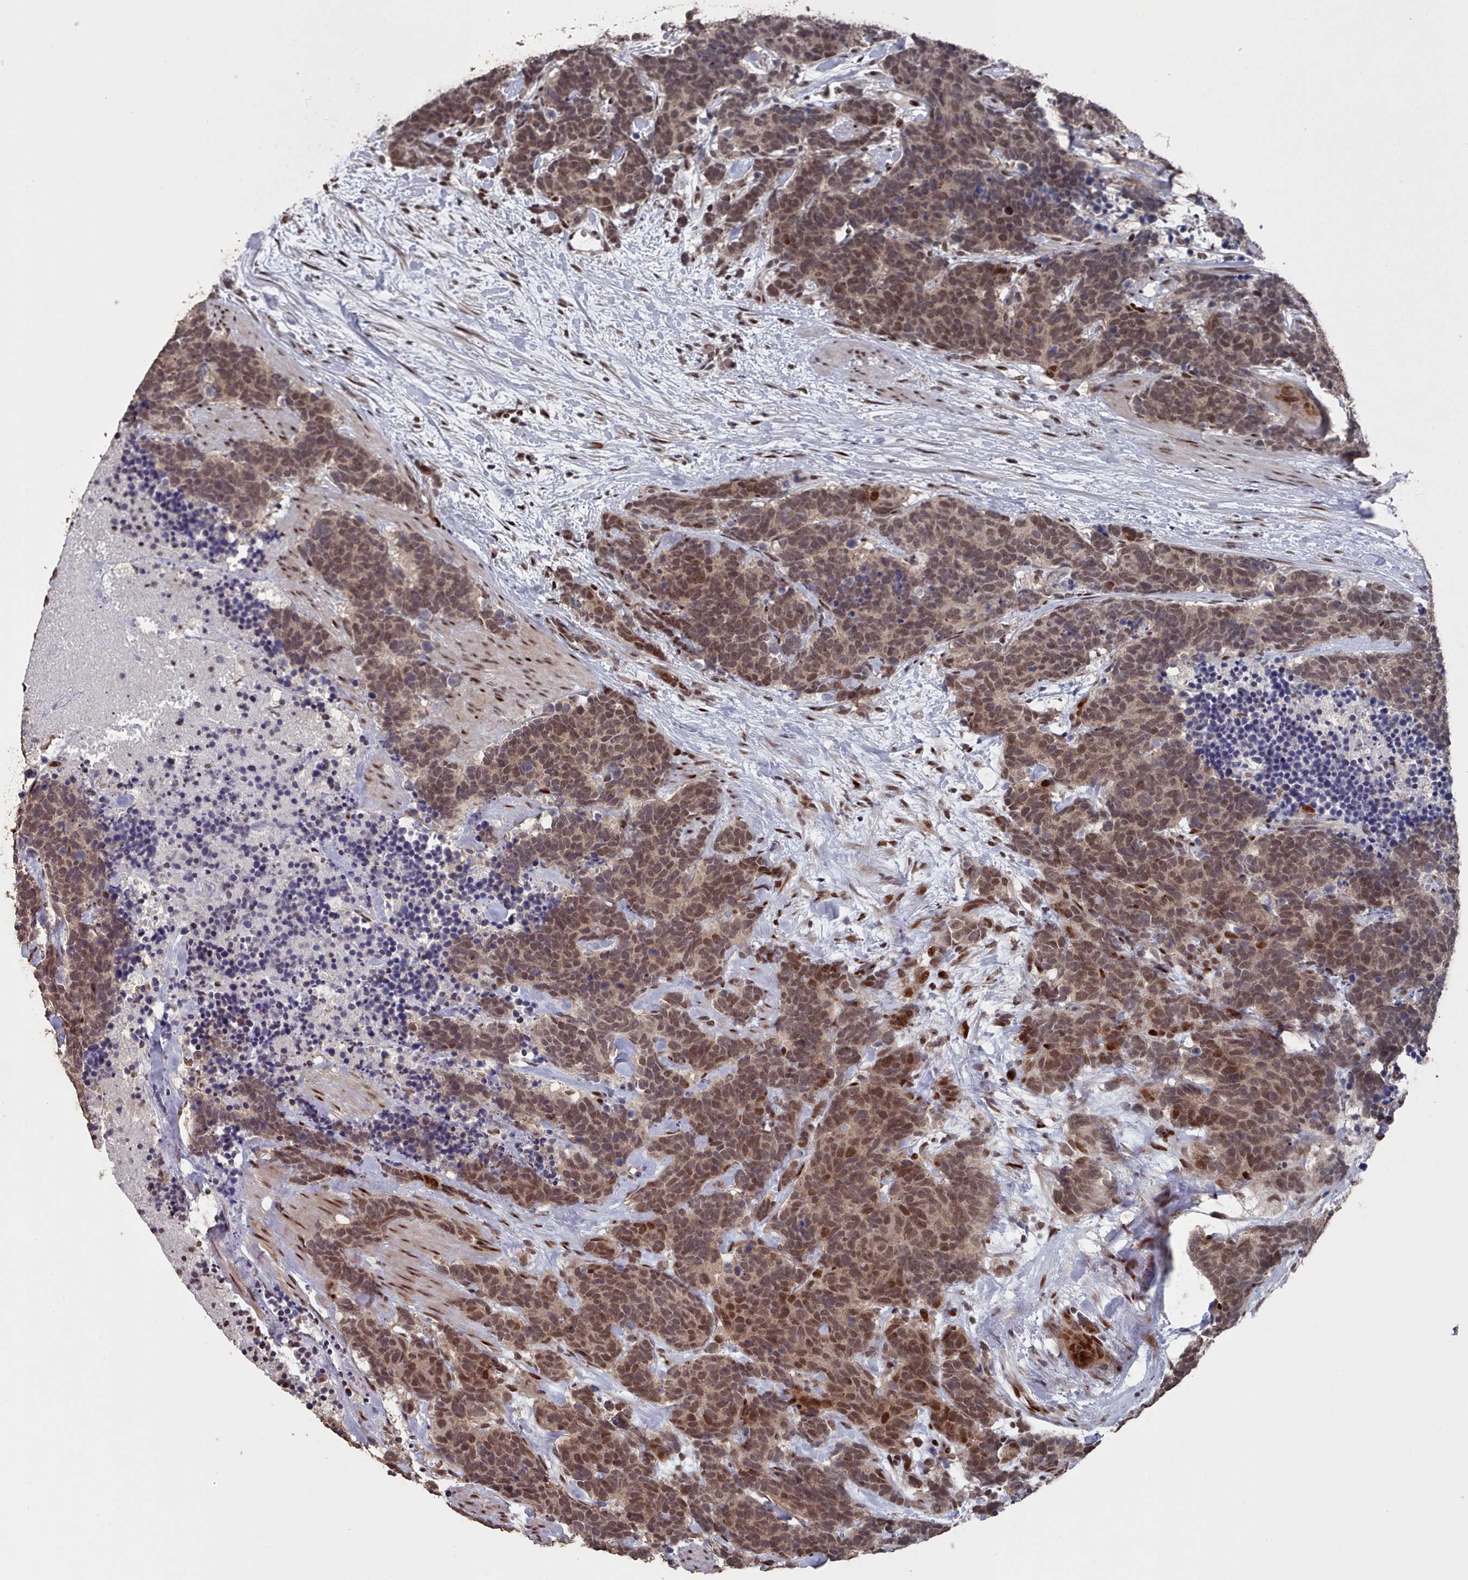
{"staining": {"intensity": "moderate", "quantity": ">75%", "location": "nuclear"}, "tissue": "carcinoid", "cell_type": "Tumor cells", "image_type": "cancer", "snomed": [{"axis": "morphology", "description": "Carcinoma, NOS"}, {"axis": "morphology", "description": "Carcinoid, malignant, NOS"}, {"axis": "topography", "description": "Prostate"}], "caption": "Tumor cells demonstrate medium levels of moderate nuclear staining in approximately >75% of cells in carcinoma.", "gene": "PNRC2", "patient": {"sex": "male", "age": 57}}